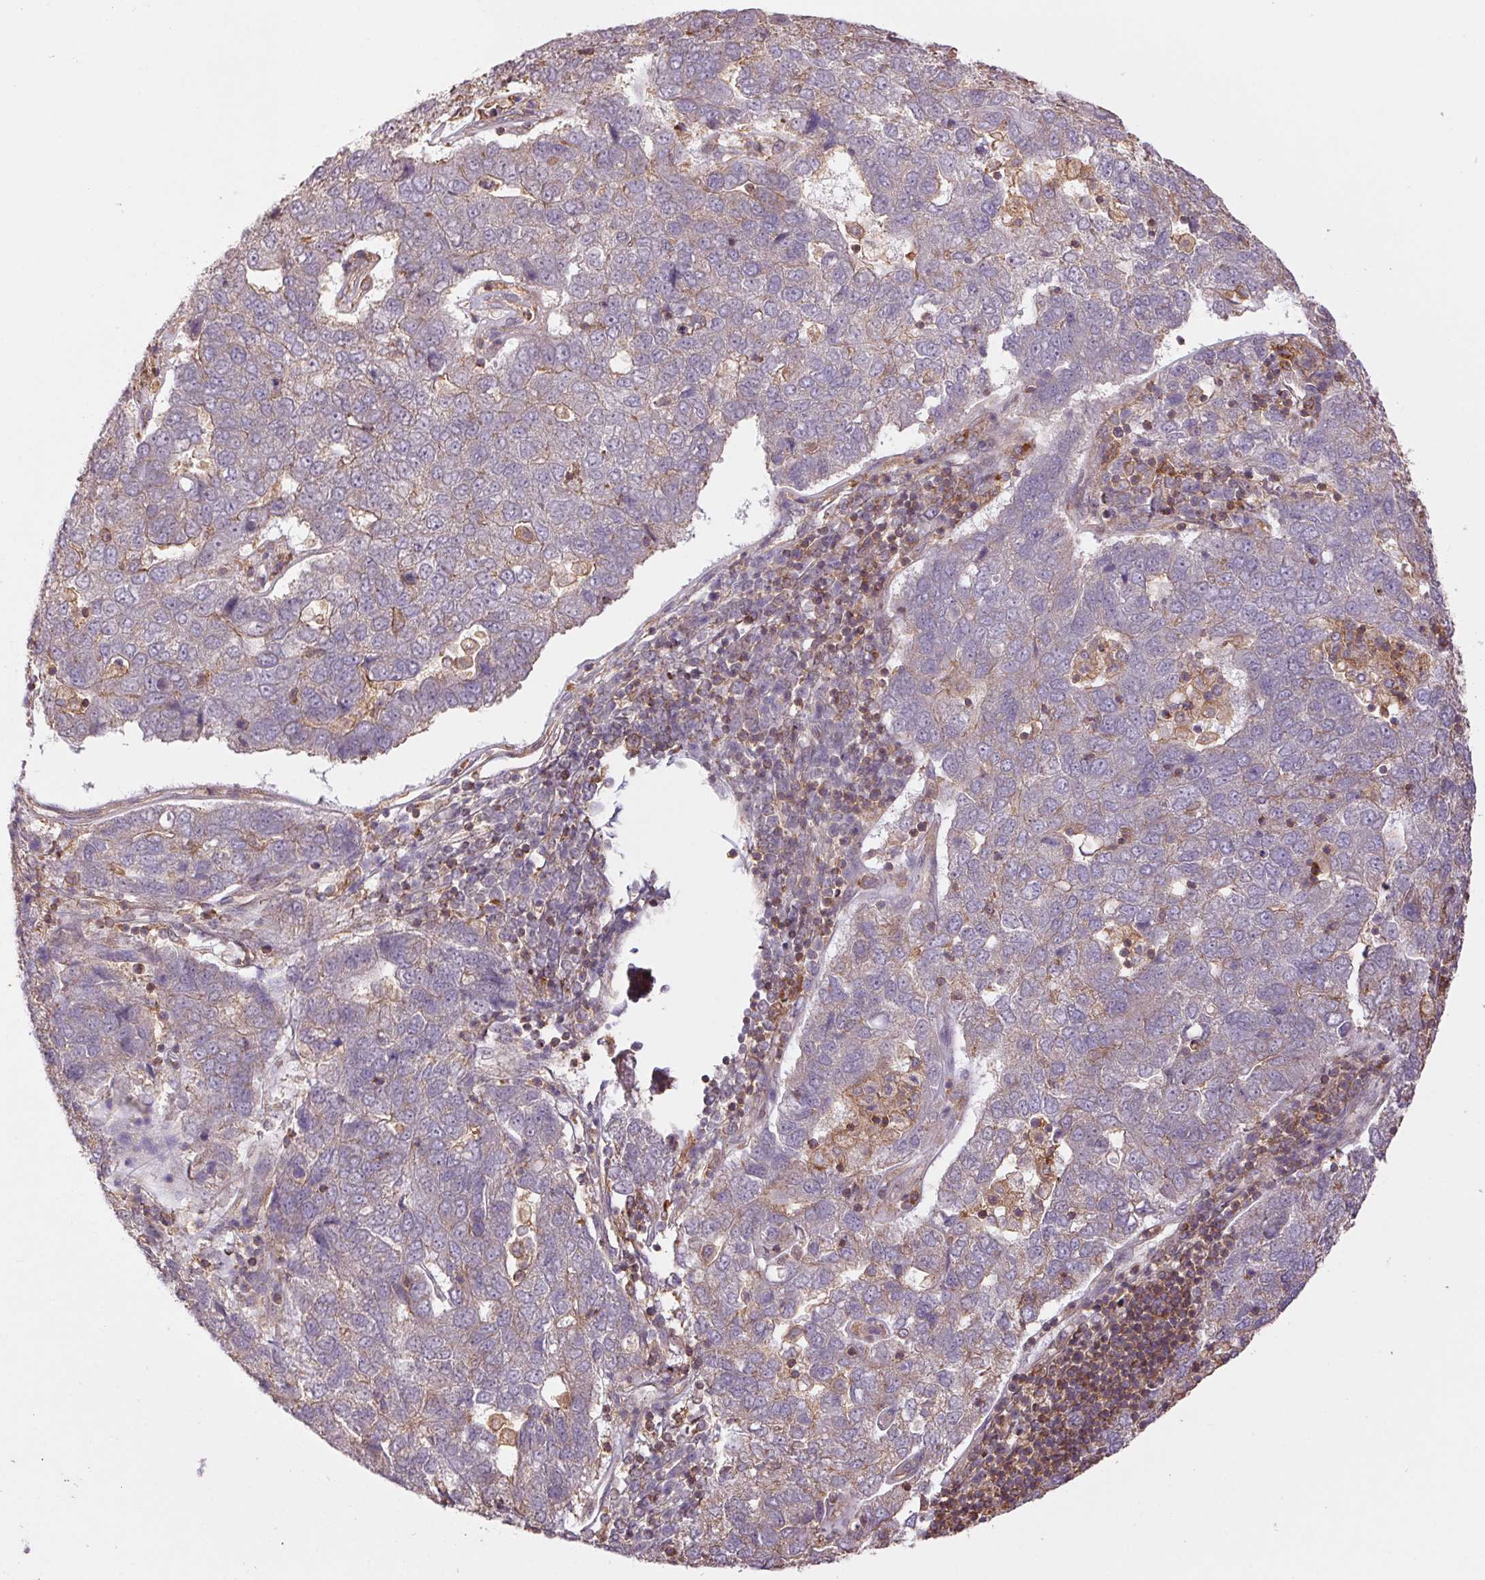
{"staining": {"intensity": "weak", "quantity": "<25%", "location": "cytoplasmic/membranous"}, "tissue": "pancreatic cancer", "cell_type": "Tumor cells", "image_type": "cancer", "snomed": [{"axis": "morphology", "description": "Adenocarcinoma, NOS"}, {"axis": "topography", "description": "Pancreas"}], "caption": "A histopathology image of pancreatic cancer stained for a protein exhibits no brown staining in tumor cells. (DAB (3,3'-diaminobenzidine) immunohistochemistry (IHC) visualized using brightfield microscopy, high magnification).", "gene": "TUBA3D", "patient": {"sex": "female", "age": 61}}